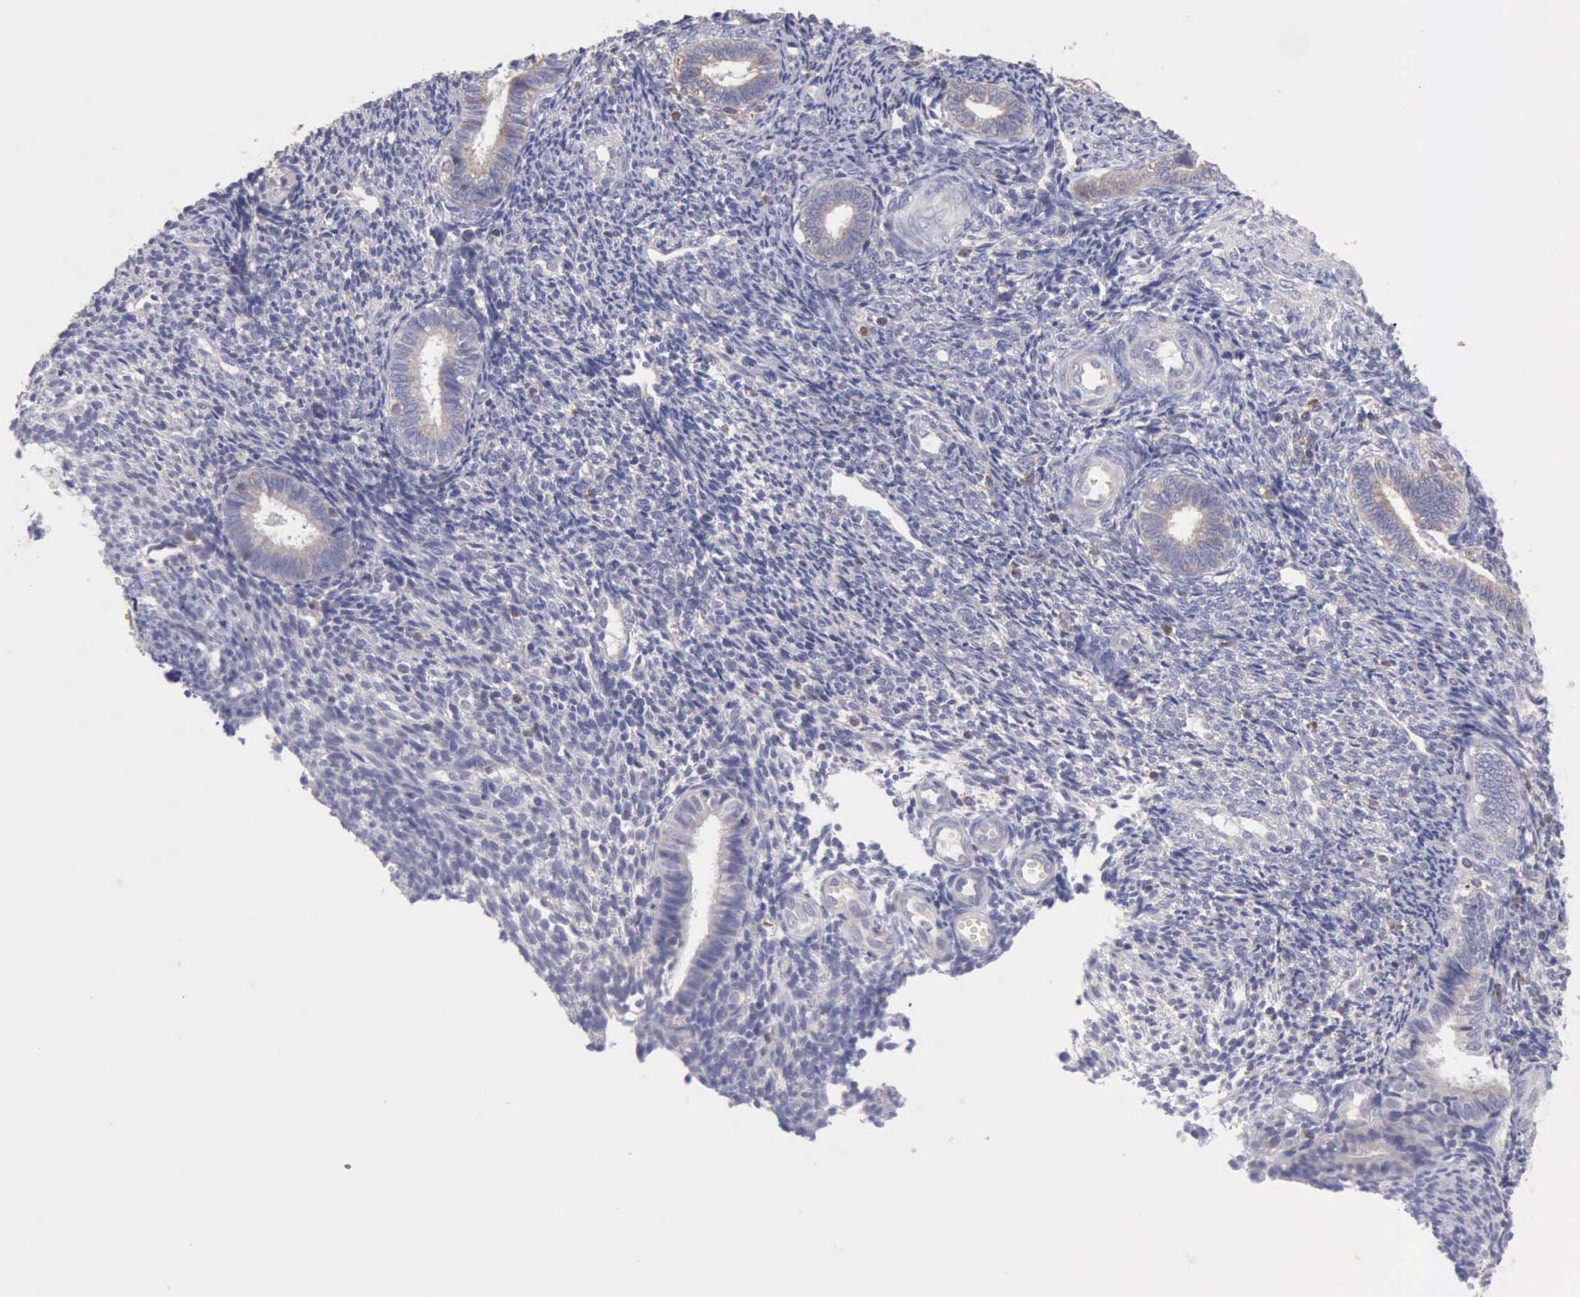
{"staining": {"intensity": "negative", "quantity": "none", "location": "none"}, "tissue": "endometrium", "cell_type": "Cells in endometrial stroma", "image_type": "normal", "snomed": [{"axis": "morphology", "description": "Normal tissue, NOS"}, {"axis": "topography", "description": "Endometrium"}], "caption": "High magnification brightfield microscopy of benign endometrium stained with DAB (brown) and counterstained with hematoxylin (blue): cells in endometrial stroma show no significant positivity. (Immunohistochemistry, brightfield microscopy, high magnification).", "gene": "SASH3", "patient": {"sex": "female", "age": 27}}